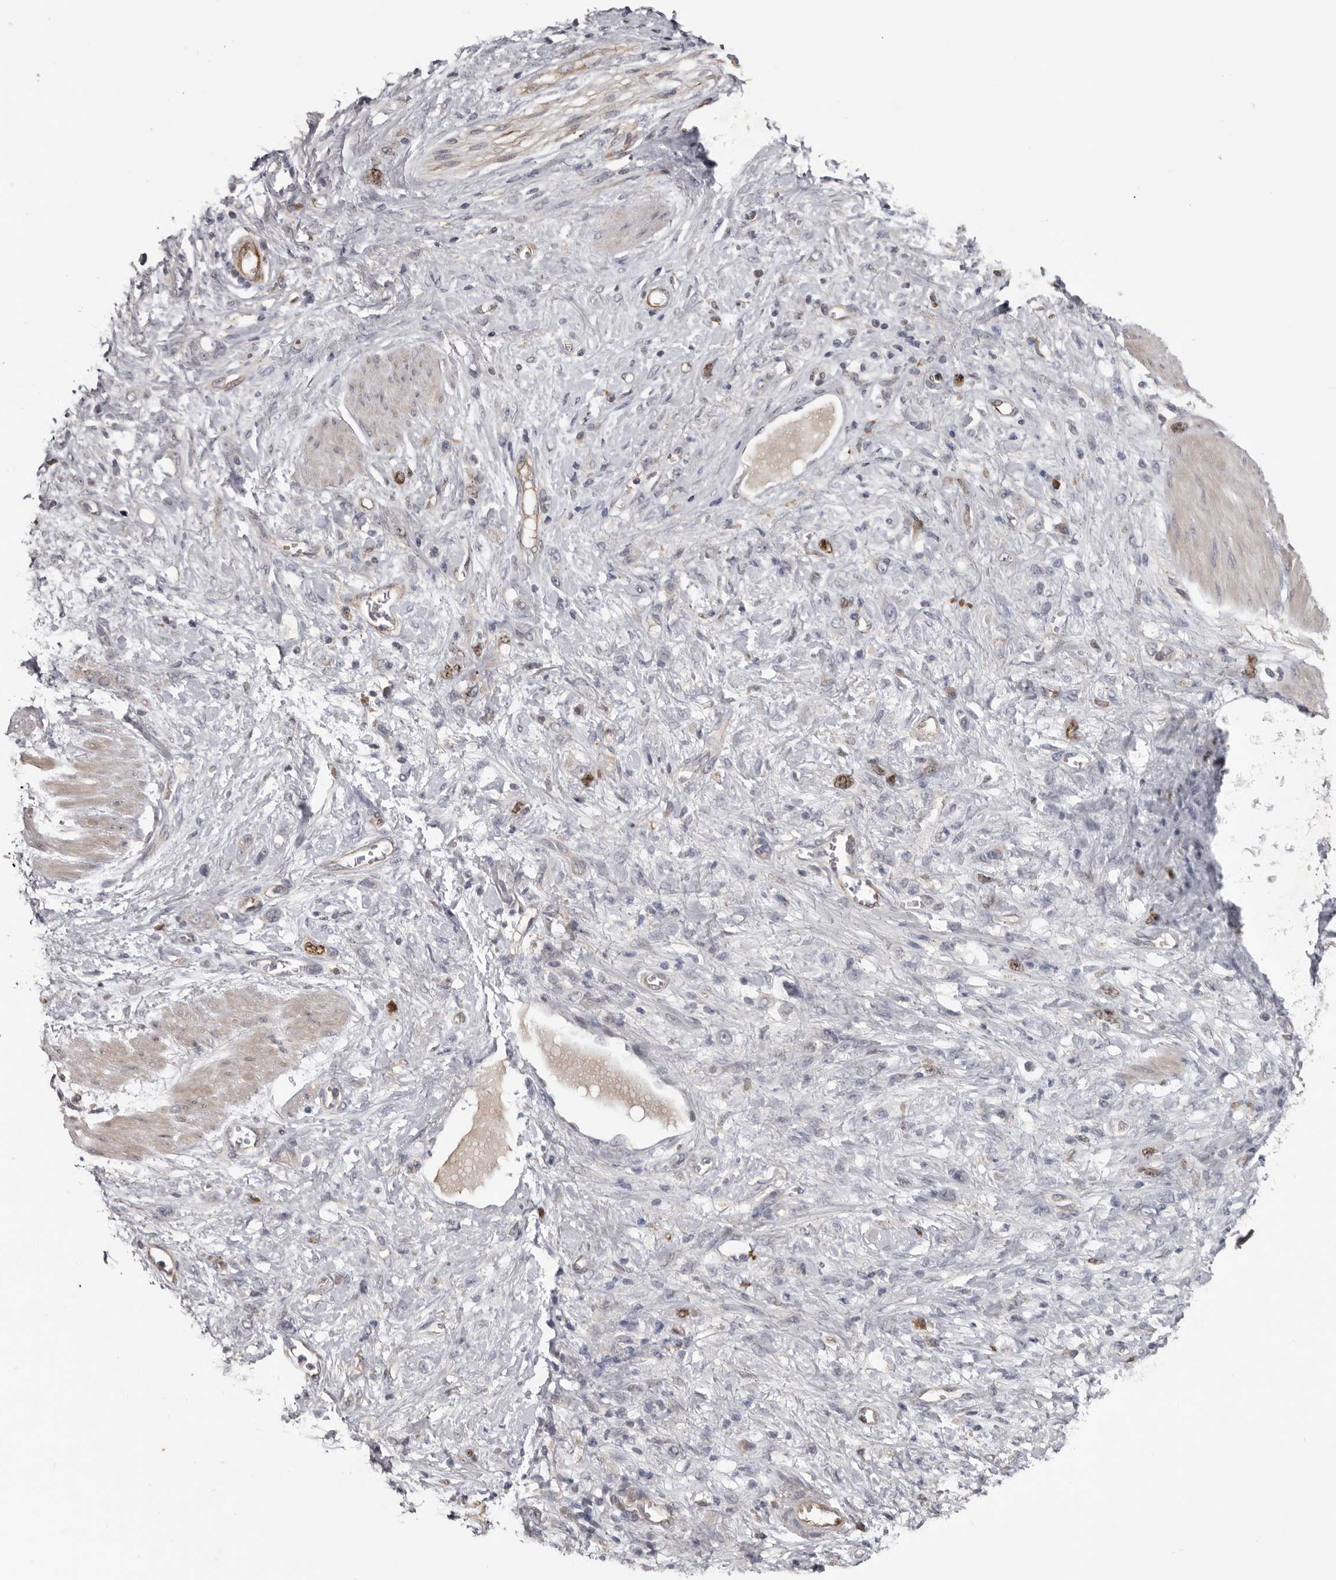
{"staining": {"intensity": "moderate", "quantity": "<25%", "location": "nuclear"}, "tissue": "stomach cancer", "cell_type": "Tumor cells", "image_type": "cancer", "snomed": [{"axis": "morphology", "description": "Adenocarcinoma, NOS"}, {"axis": "topography", "description": "Stomach"}], "caption": "Brown immunohistochemical staining in adenocarcinoma (stomach) demonstrates moderate nuclear staining in approximately <25% of tumor cells.", "gene": "CDCA8", "patient": {"sex": "female", "age": 76}}